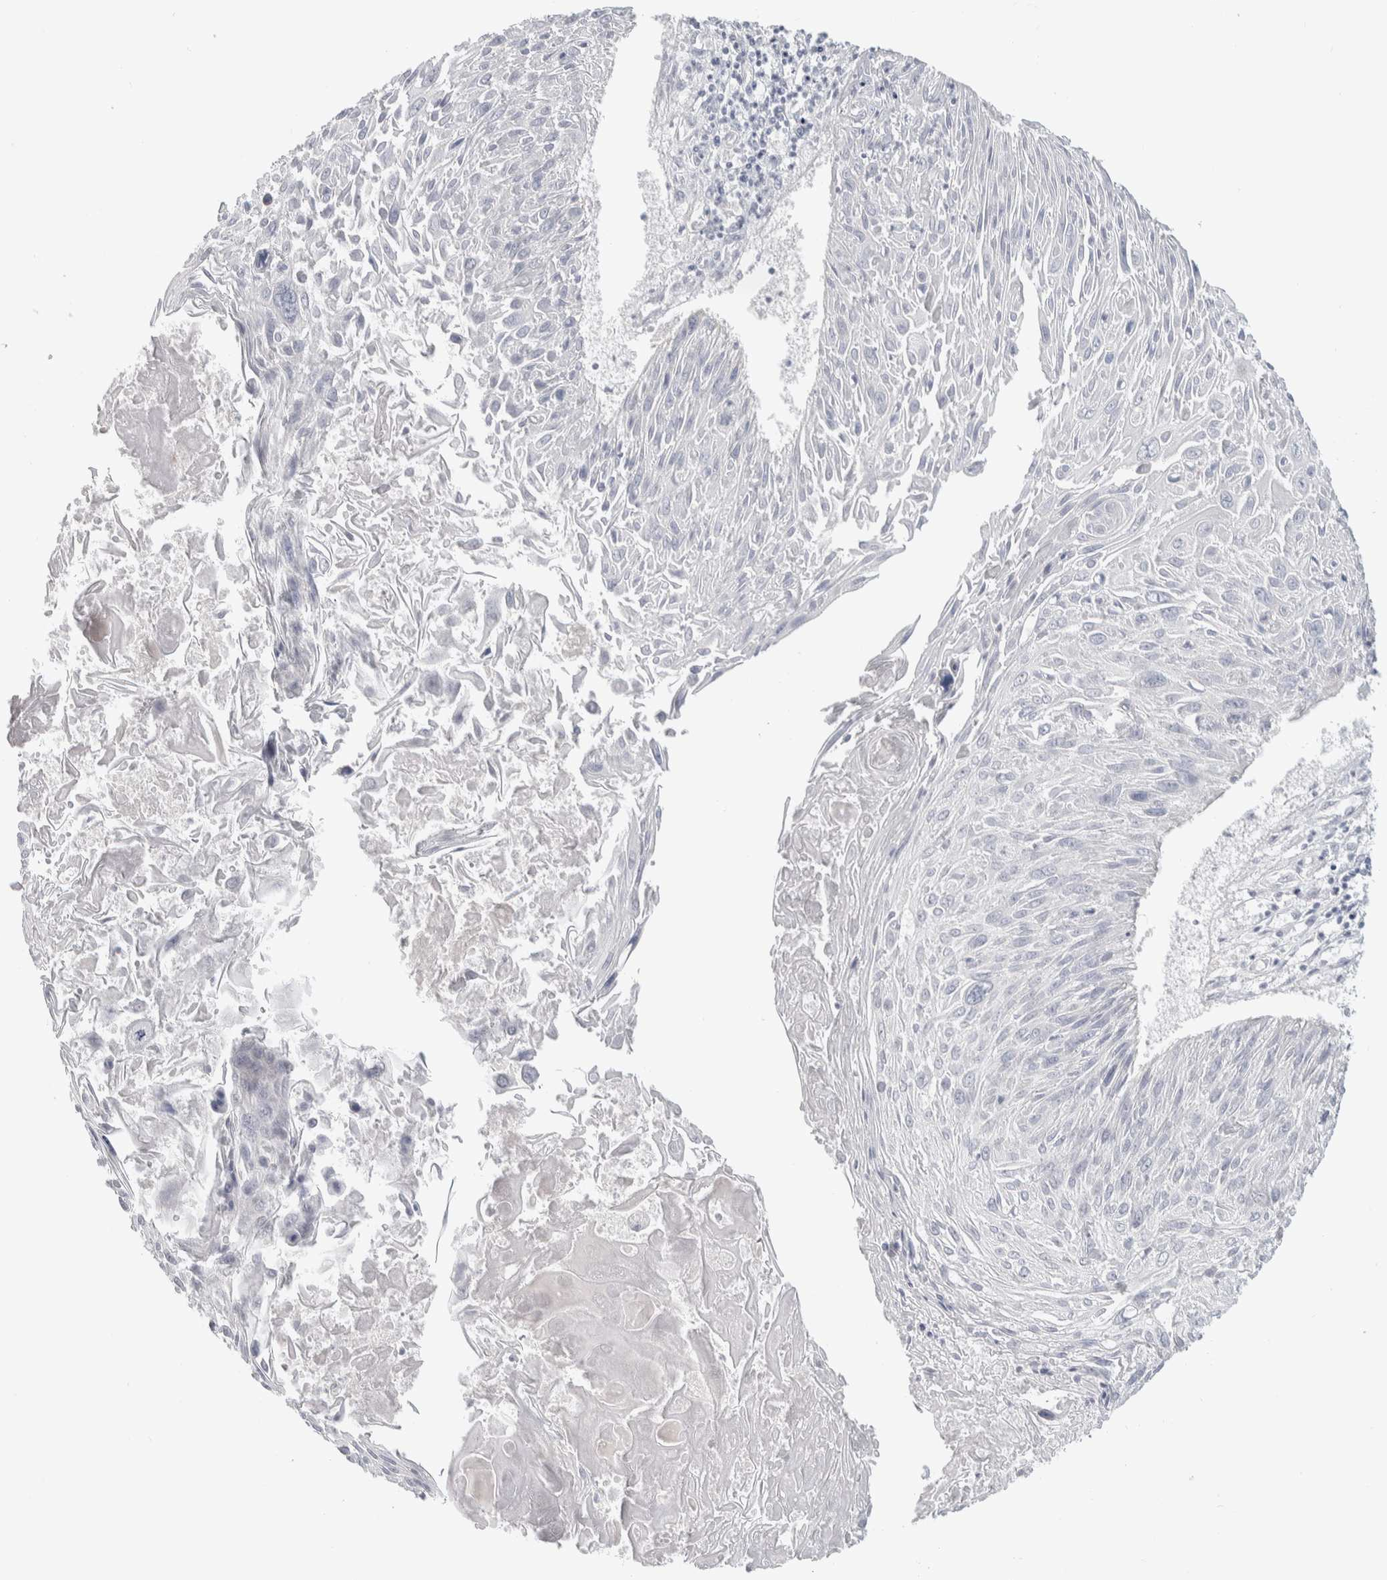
{"staining": {"intensity": "negative", "quantity": "none", "location": "none"}, "tissue": "cervical cancer", "cell_type": "Tumor cells", "image_type": "cancer", "snomed": [{"axis": "morphology", "description": "Squamous cell carcinoma, NOS"}, {"axis": "topography", "description": "Cervix"}], "caption": "An image of human cervical squamous cell carcinoma is negative for staining in tumor cells.", "gene": "DCXR", "patient": {"sex": "female", "age": 51}}